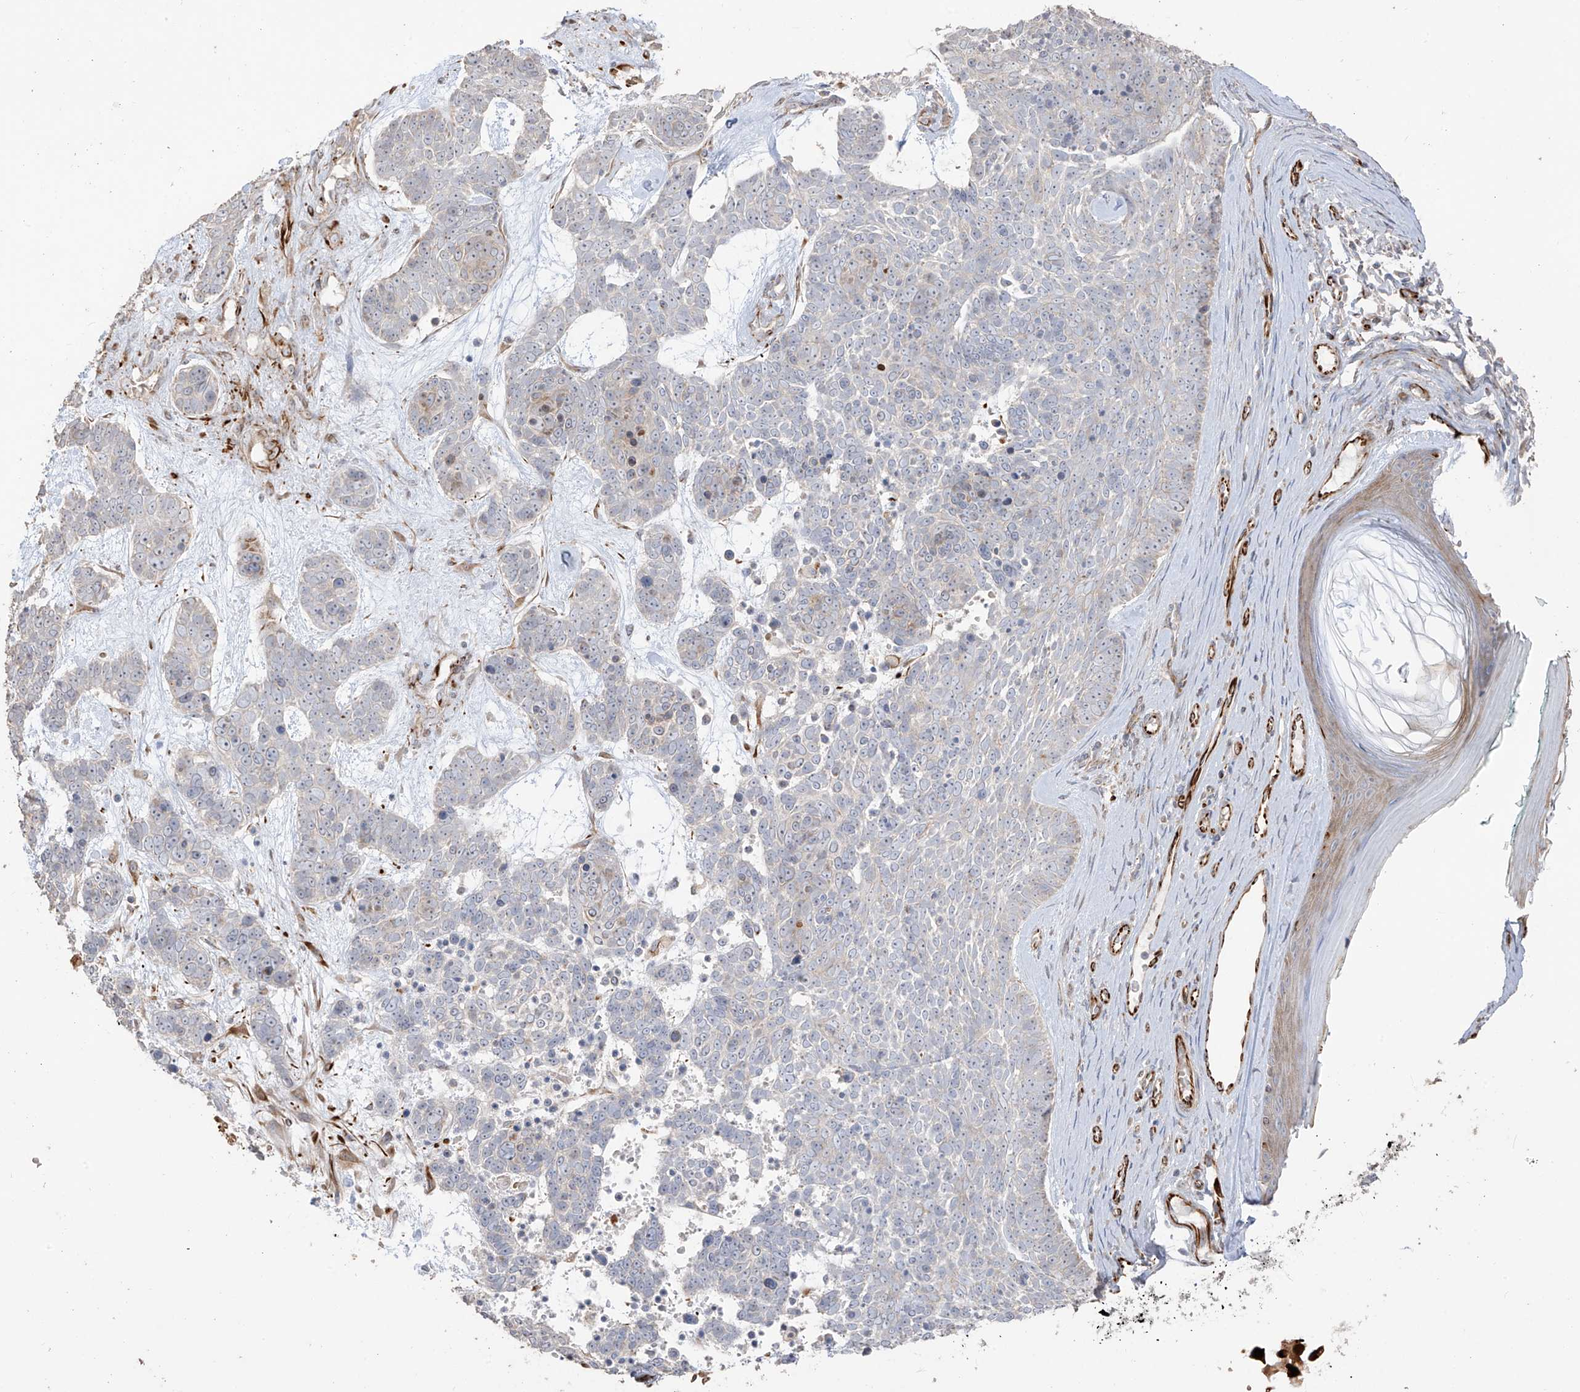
{"staining": {"intensity": "negative", "quantity": "none", "location": "none"}, "tissue": "skin cancer", "cell_type": "Tumor cells", "image_type": "cancer", "snomed": [{"axis": "morphology", "description": "Basal cell carcinoma"}, {"axis": "topography", "description": "Skin"}], "caption": "This is an immunohistochemistry micrograph of human skin cancer. There is no expression in tumor cells.", "gene": "DCDC2", "patient": {"sex": "female", "age": 81}}